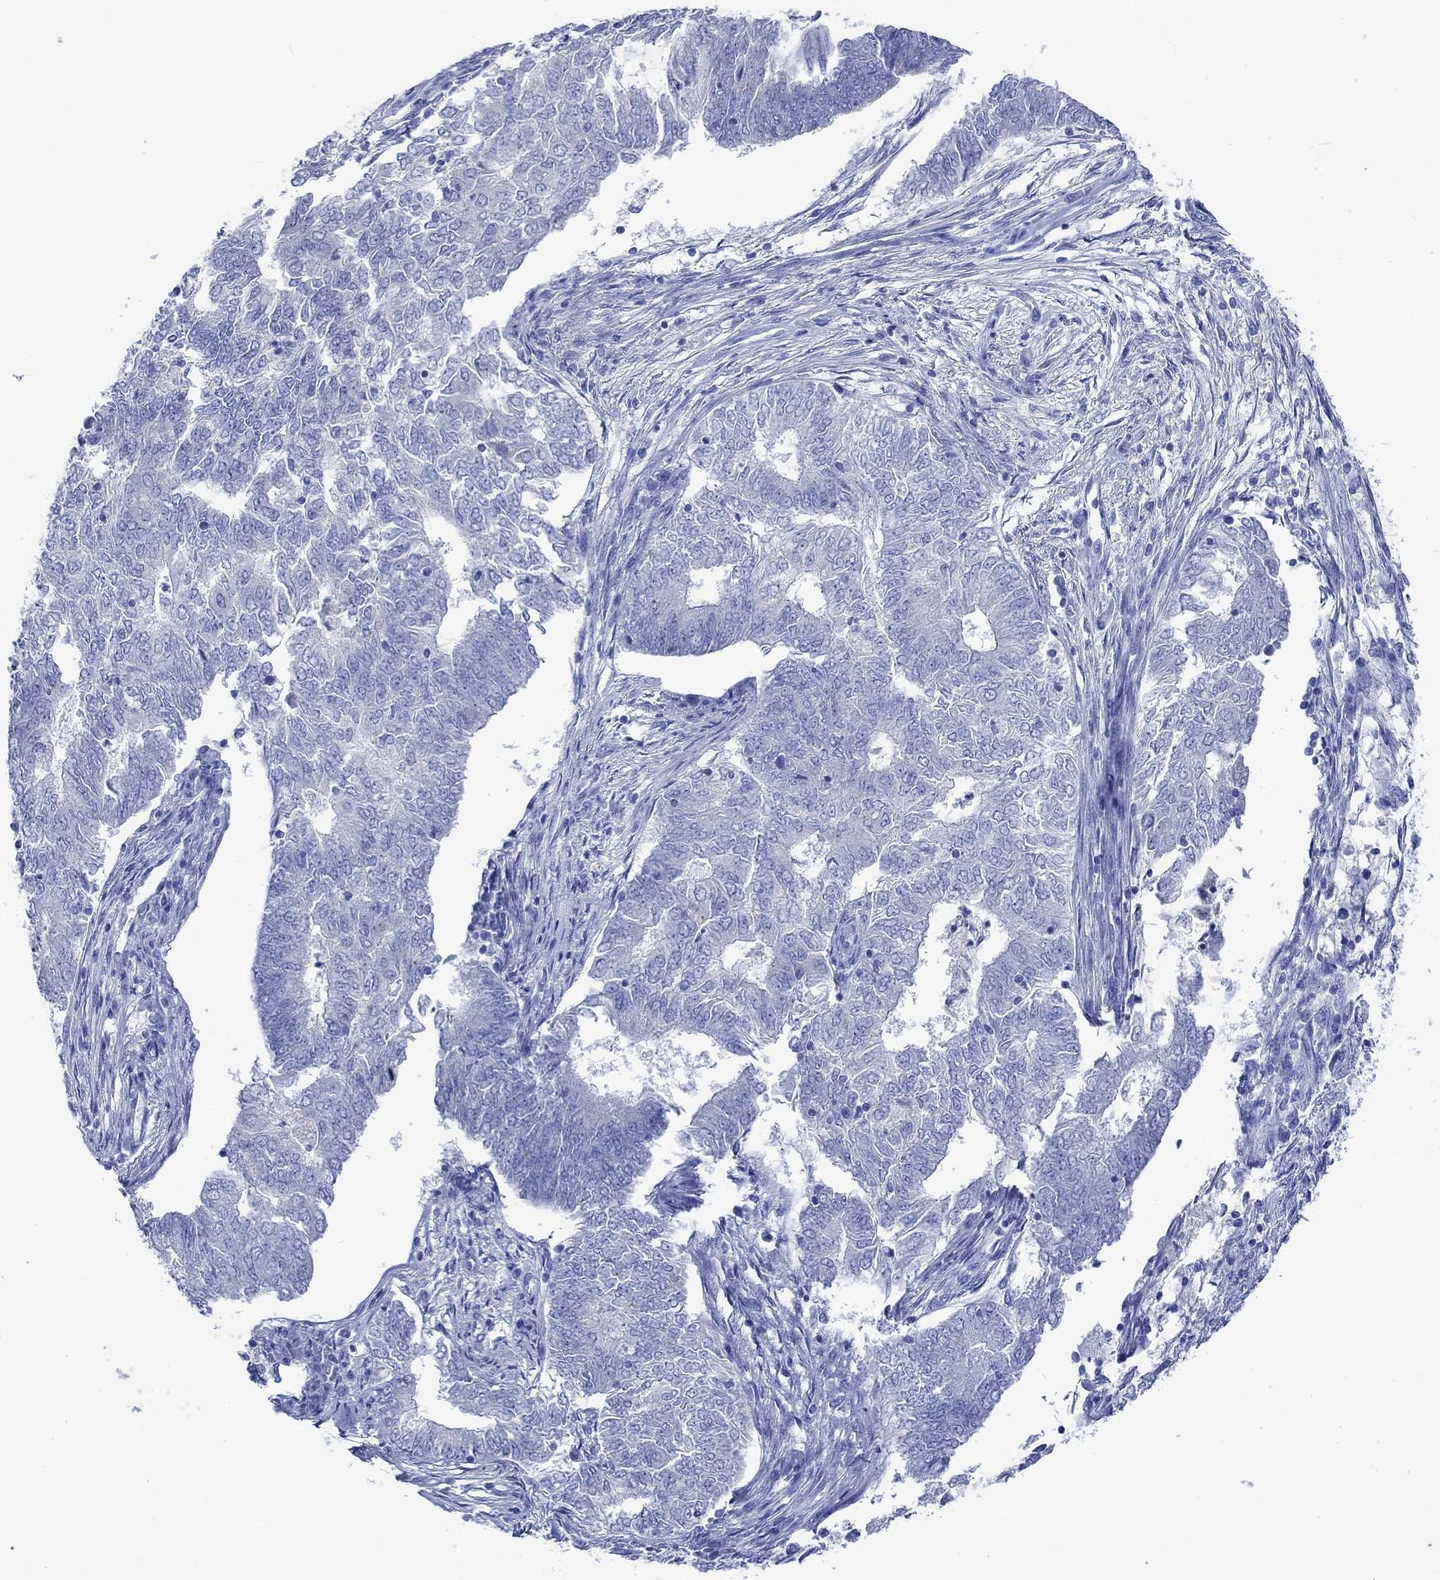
{"staining": {"intensity": "negative", "quantity": "none", "location": "none"}, "tissue": "endometrial cancer", "cell_type": "Tumor cells", "image_type": "cancer", "snomed": [{"axis": "morphology", "description": "Adenocarcinoma, NOS"}, {"axis": "topography", "description": "Endometrium"}], "caption": "Tumor cells are negative for protein expression in human endometrial cancer (adenocarcinoma).", "gene": "CPLX2", "patient": {"sex": "female", "age": 62}}